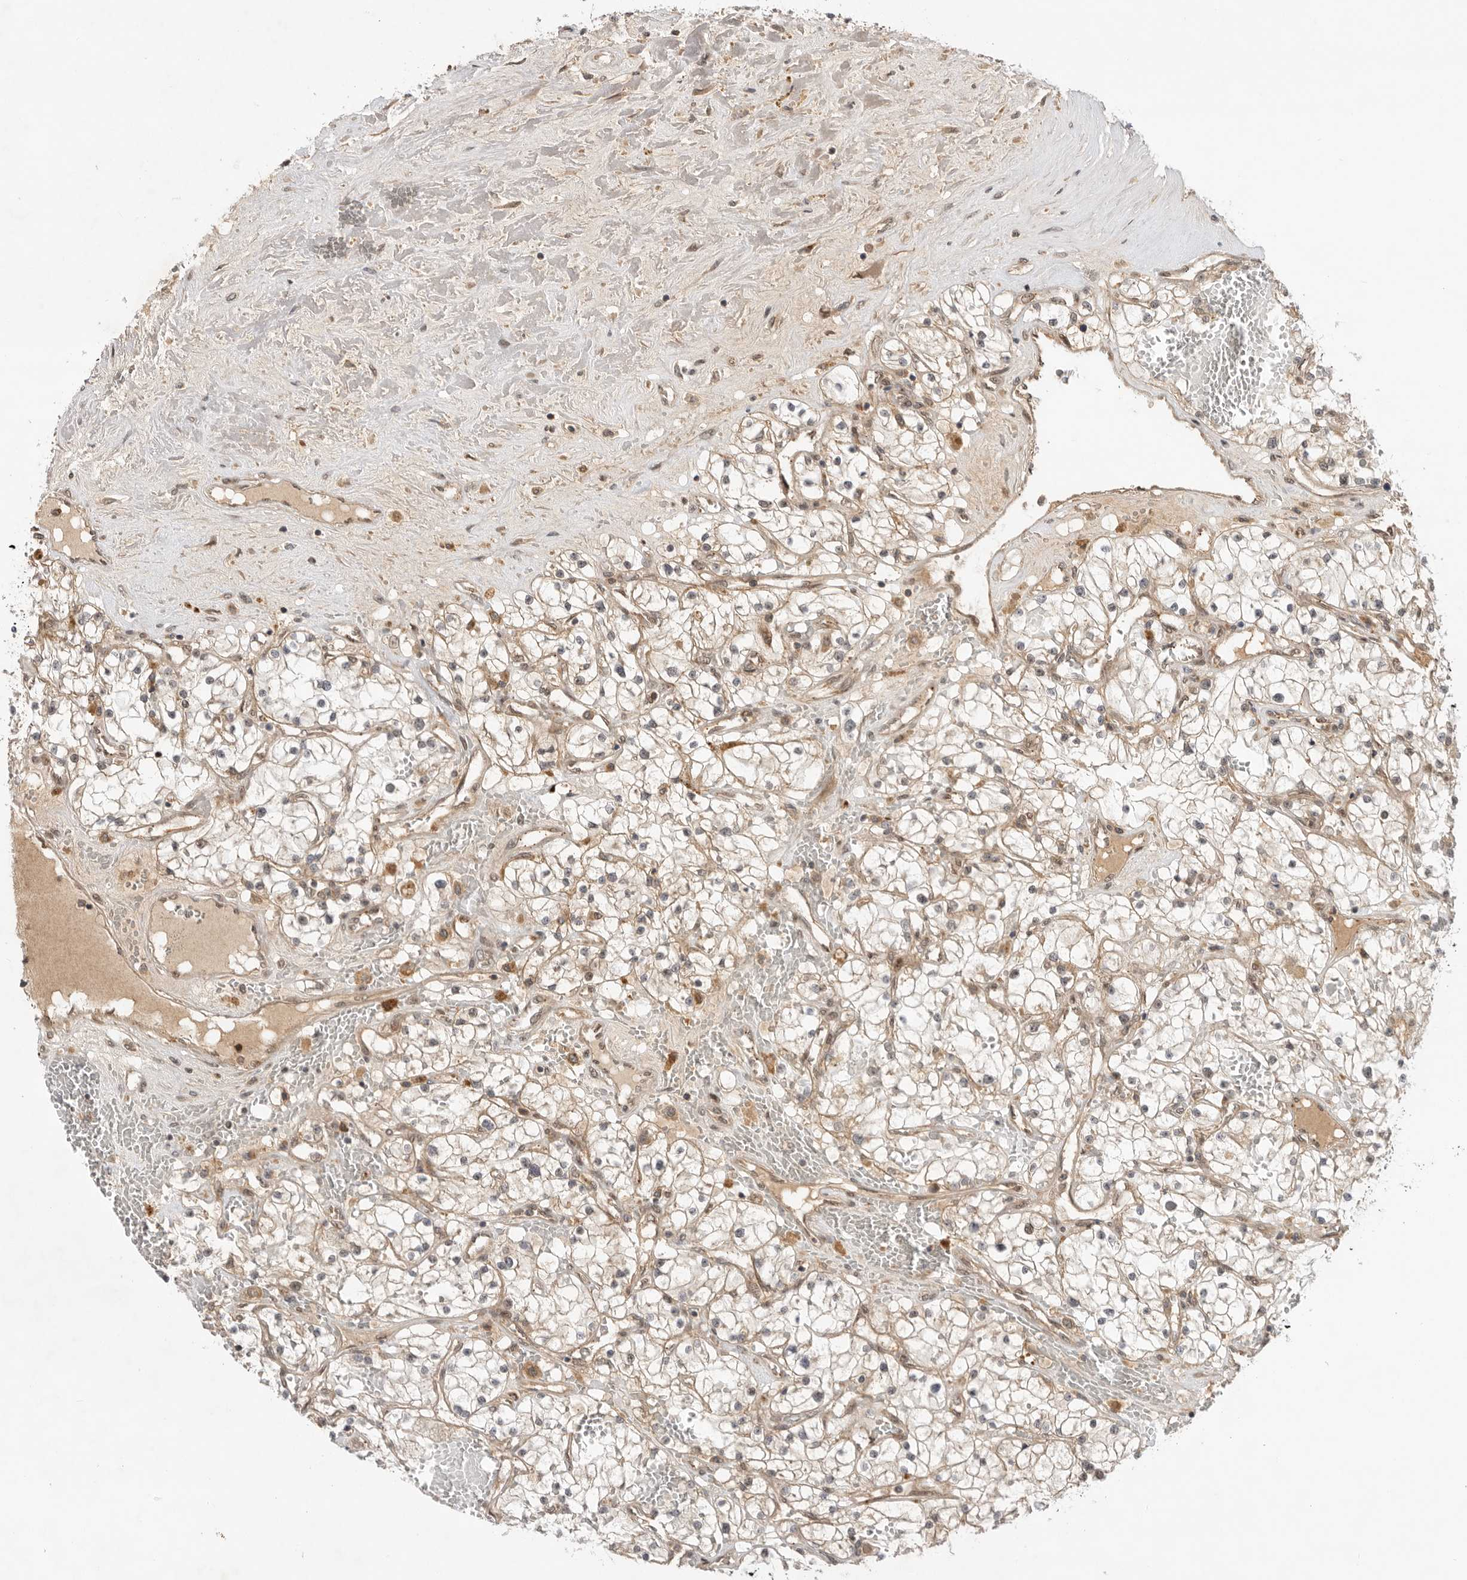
{"staining": {"intensity": "negative", "quantity": "none", "location": "none"}, "tissue": "renal cancer", "cell_type": "Tumor cells", "image_type": "cancer", "snomed": [{"axis": "morphology", "description": "Normal tissue, NOS"}, {"axis": "morphology", "description": "Adenocarcinoma, NOS"}, {"axis": "topography", "description": "Kidney"}], "caption": "Immunohistochemistry histopathology image of neoplastic tissue: human renal cancer stained with DAB exhibits no significant protein positivity in tumor cells. (DAB immunohistochemistry (IHC), high magnification).", "gene": "DCAF8", "patient": {"sex": "male", "age": 68}}